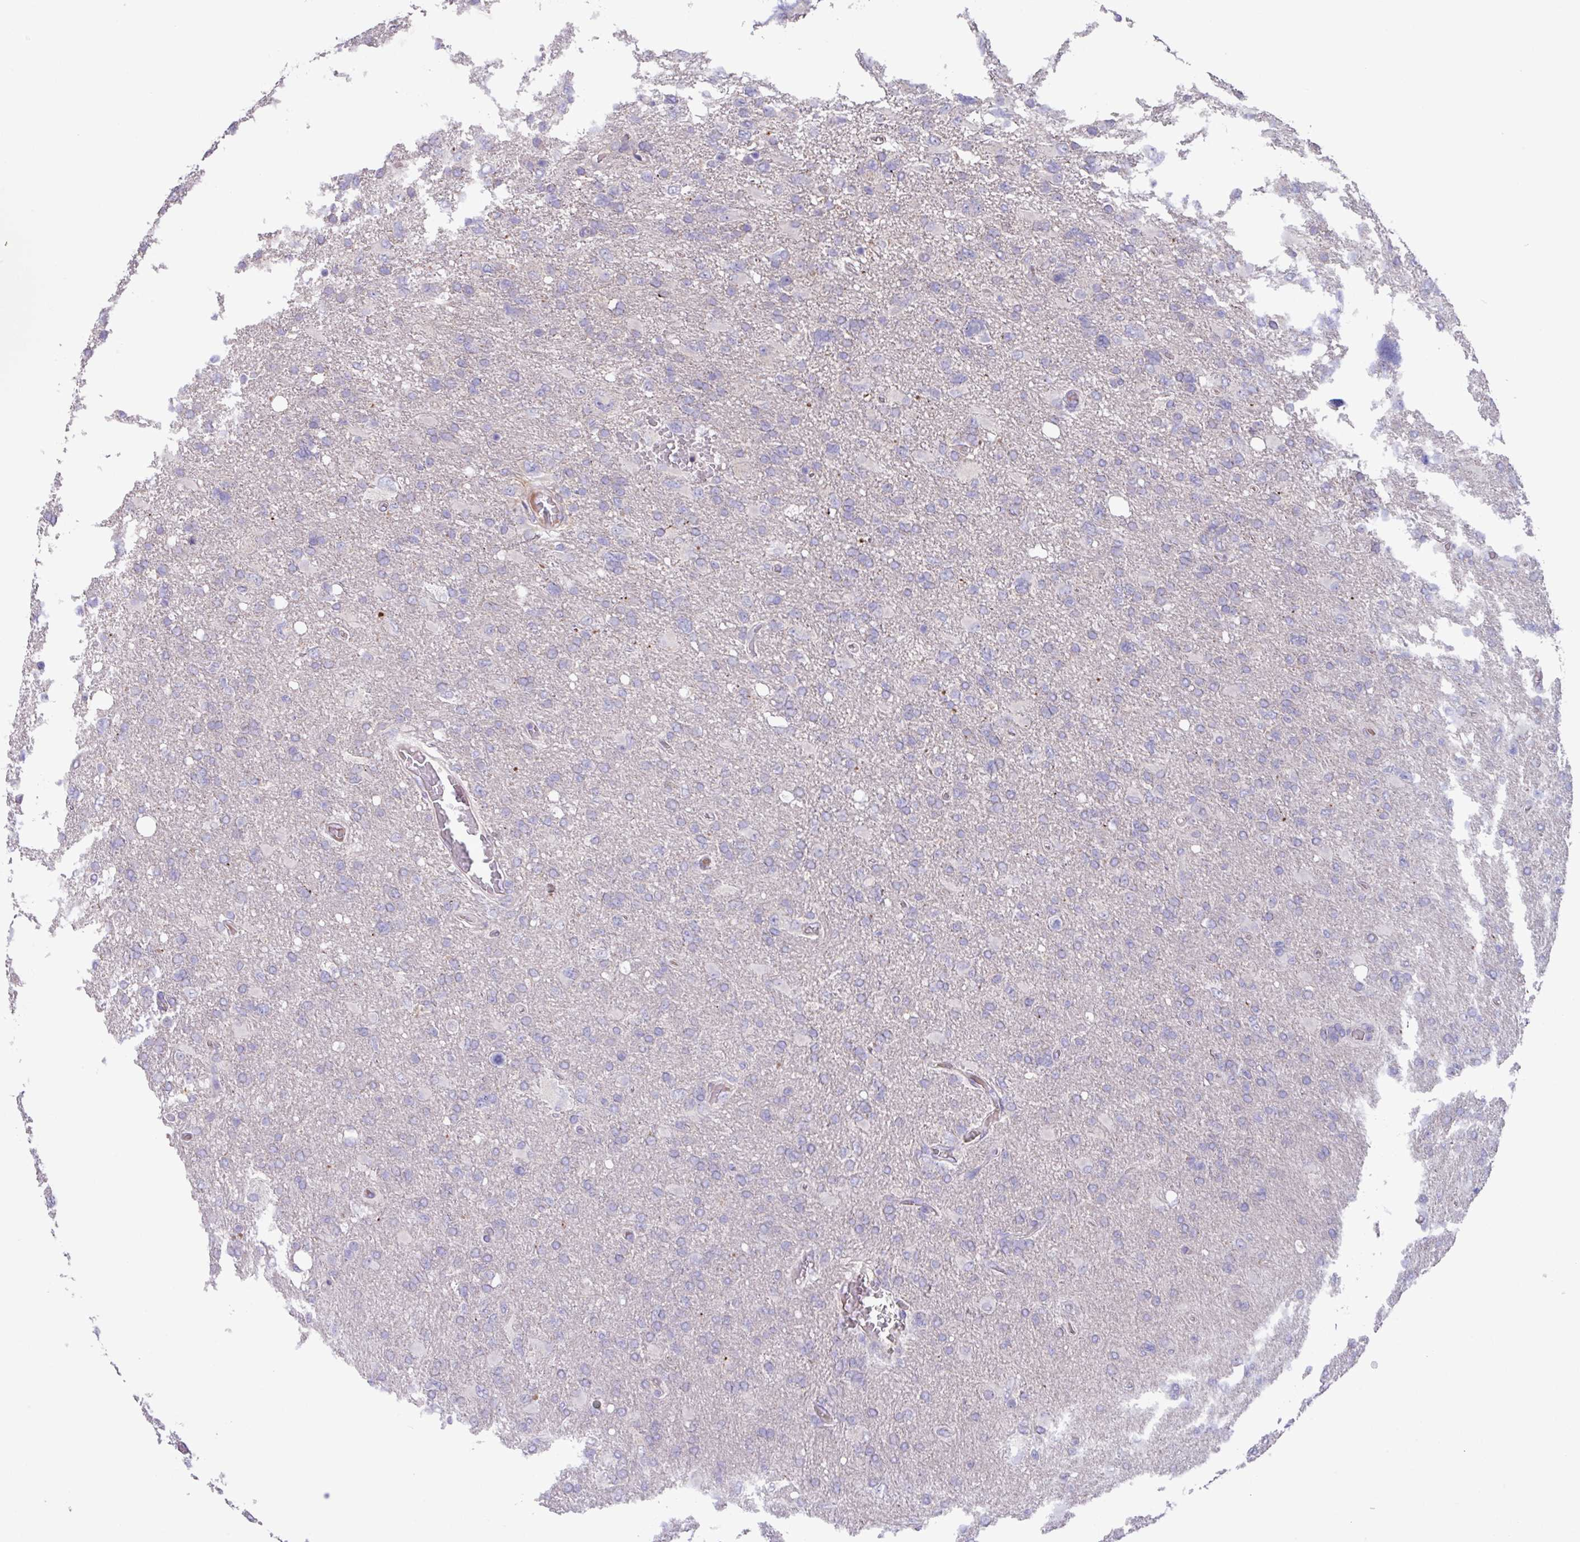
{"staining": {"intensity": "negative", "quantity": "none", "location": "none"}, "tissue": "glioma", "cell_type": "Tumor cells", "image_type": "cancer", "snomed": [{"axis": "morphology", "description": "Glioma, malignant, High grade"}, {"axis": "topography", "description": "Brain"}], "caption": "This image is of malignant glioma (high-grade) stained with immunohistochemistry (IHC) to label a protein in brown with the nuclei are counter-stained blue. There is no positivity in tumor cells. The staining is performed using DAB (3,3'-diaminobenzidine) brown chromogen with nuclei counter-stained in using hematoxylin.", "gene": "IQCJ", "patient": {"sex": "male", "age": 61}}